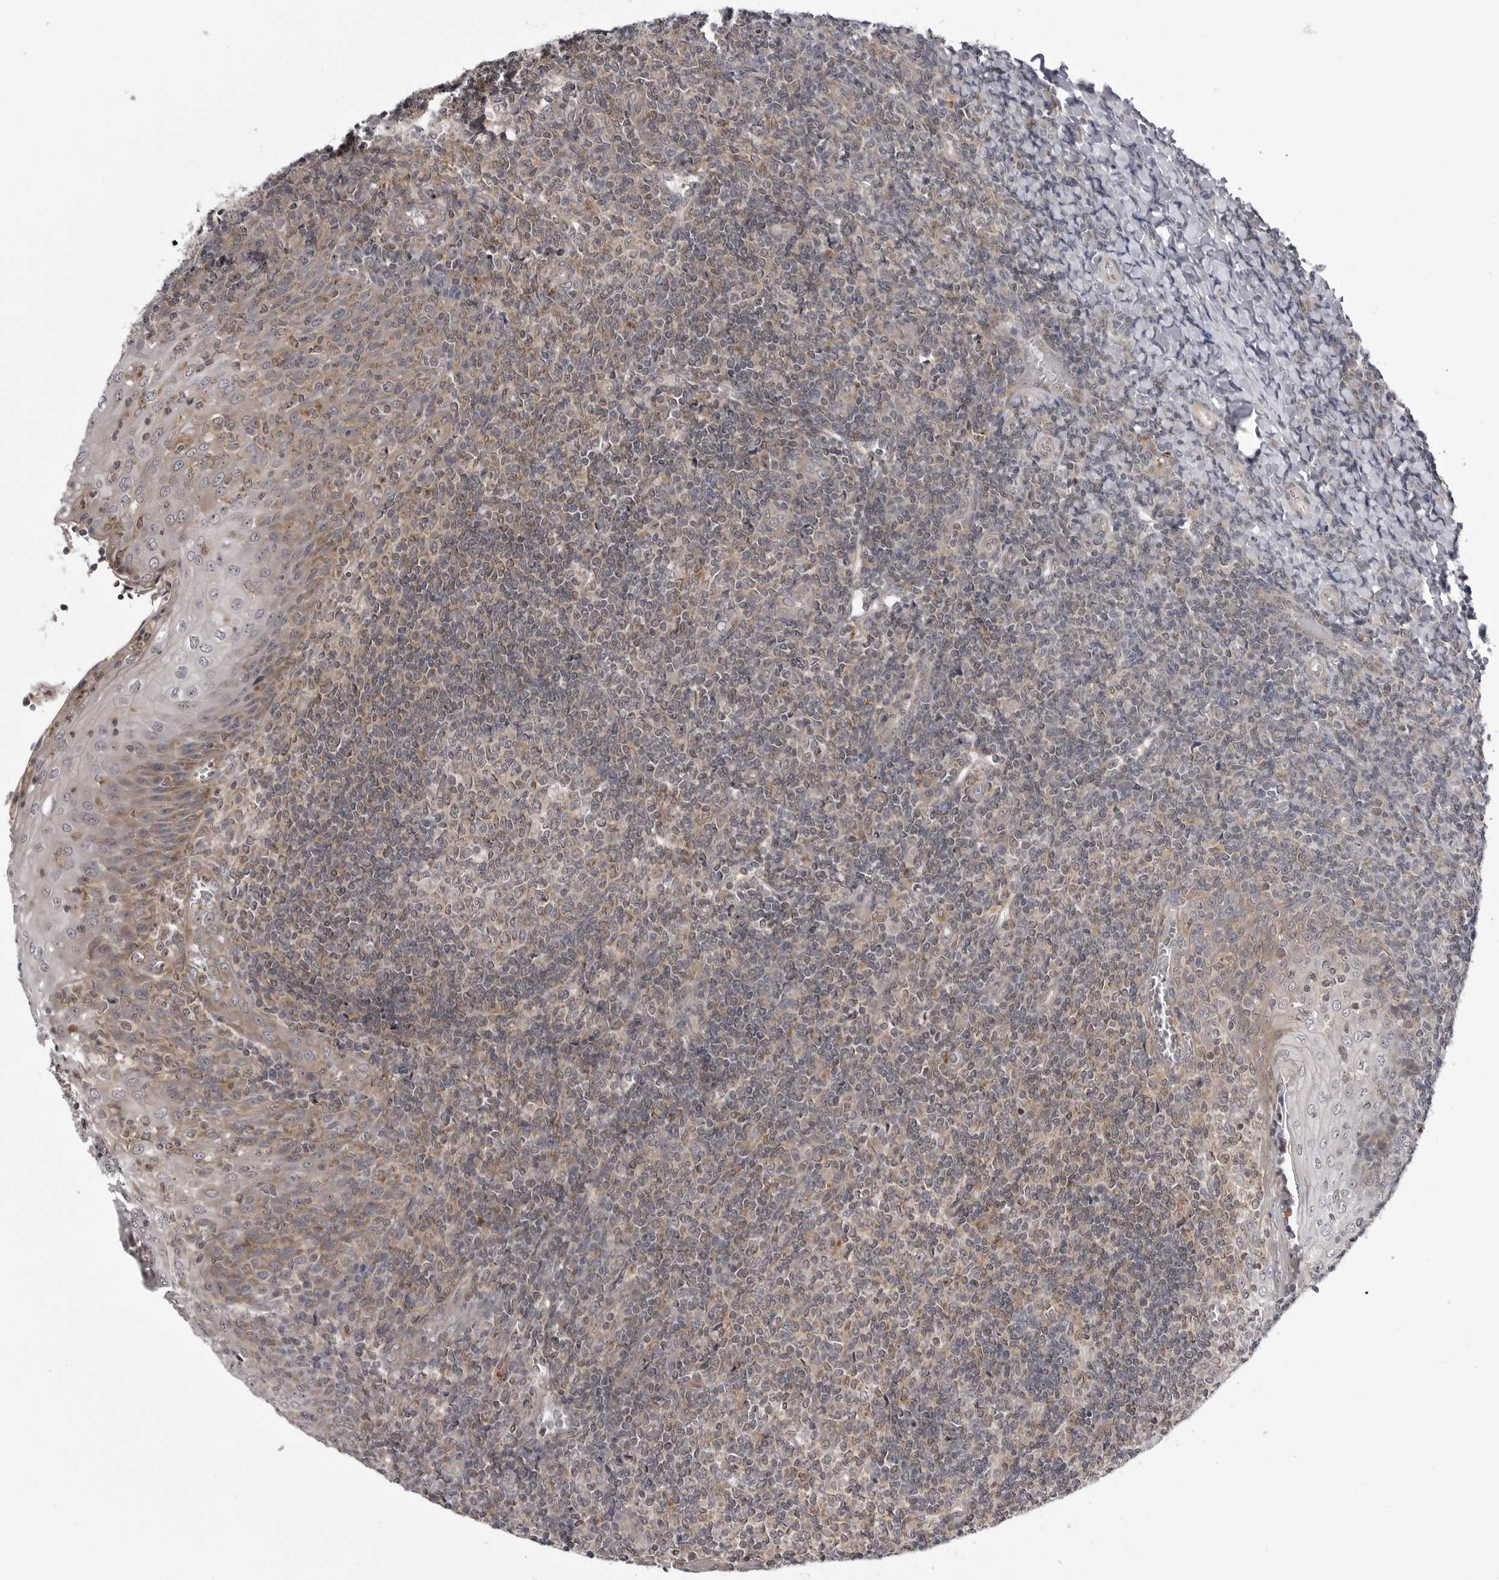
{"staining": {"intensity": "moderate", "quantity": "25%-75%", "location": "cytoplasmic/membranous"}, "tissue": "tonsil", "cell_type": "Germinal center cells", "image_type": "normal", "snomed": [{"axis": "morphology", "description": "Normal tissue, NOS"}, {"axis": "topography", "description": "Tonsil"}], "caption": "This histopathology image shows normal tonsil stained with immunohistochemistry (IHC) to label a protein in brown. The cytoplasmic/membranous of germinal center cells show moderate positivity for the protein. Nuclei are counter-stained blue.", "gene": "CCDC18", "patient": {"sex": "female", "age": 19}}